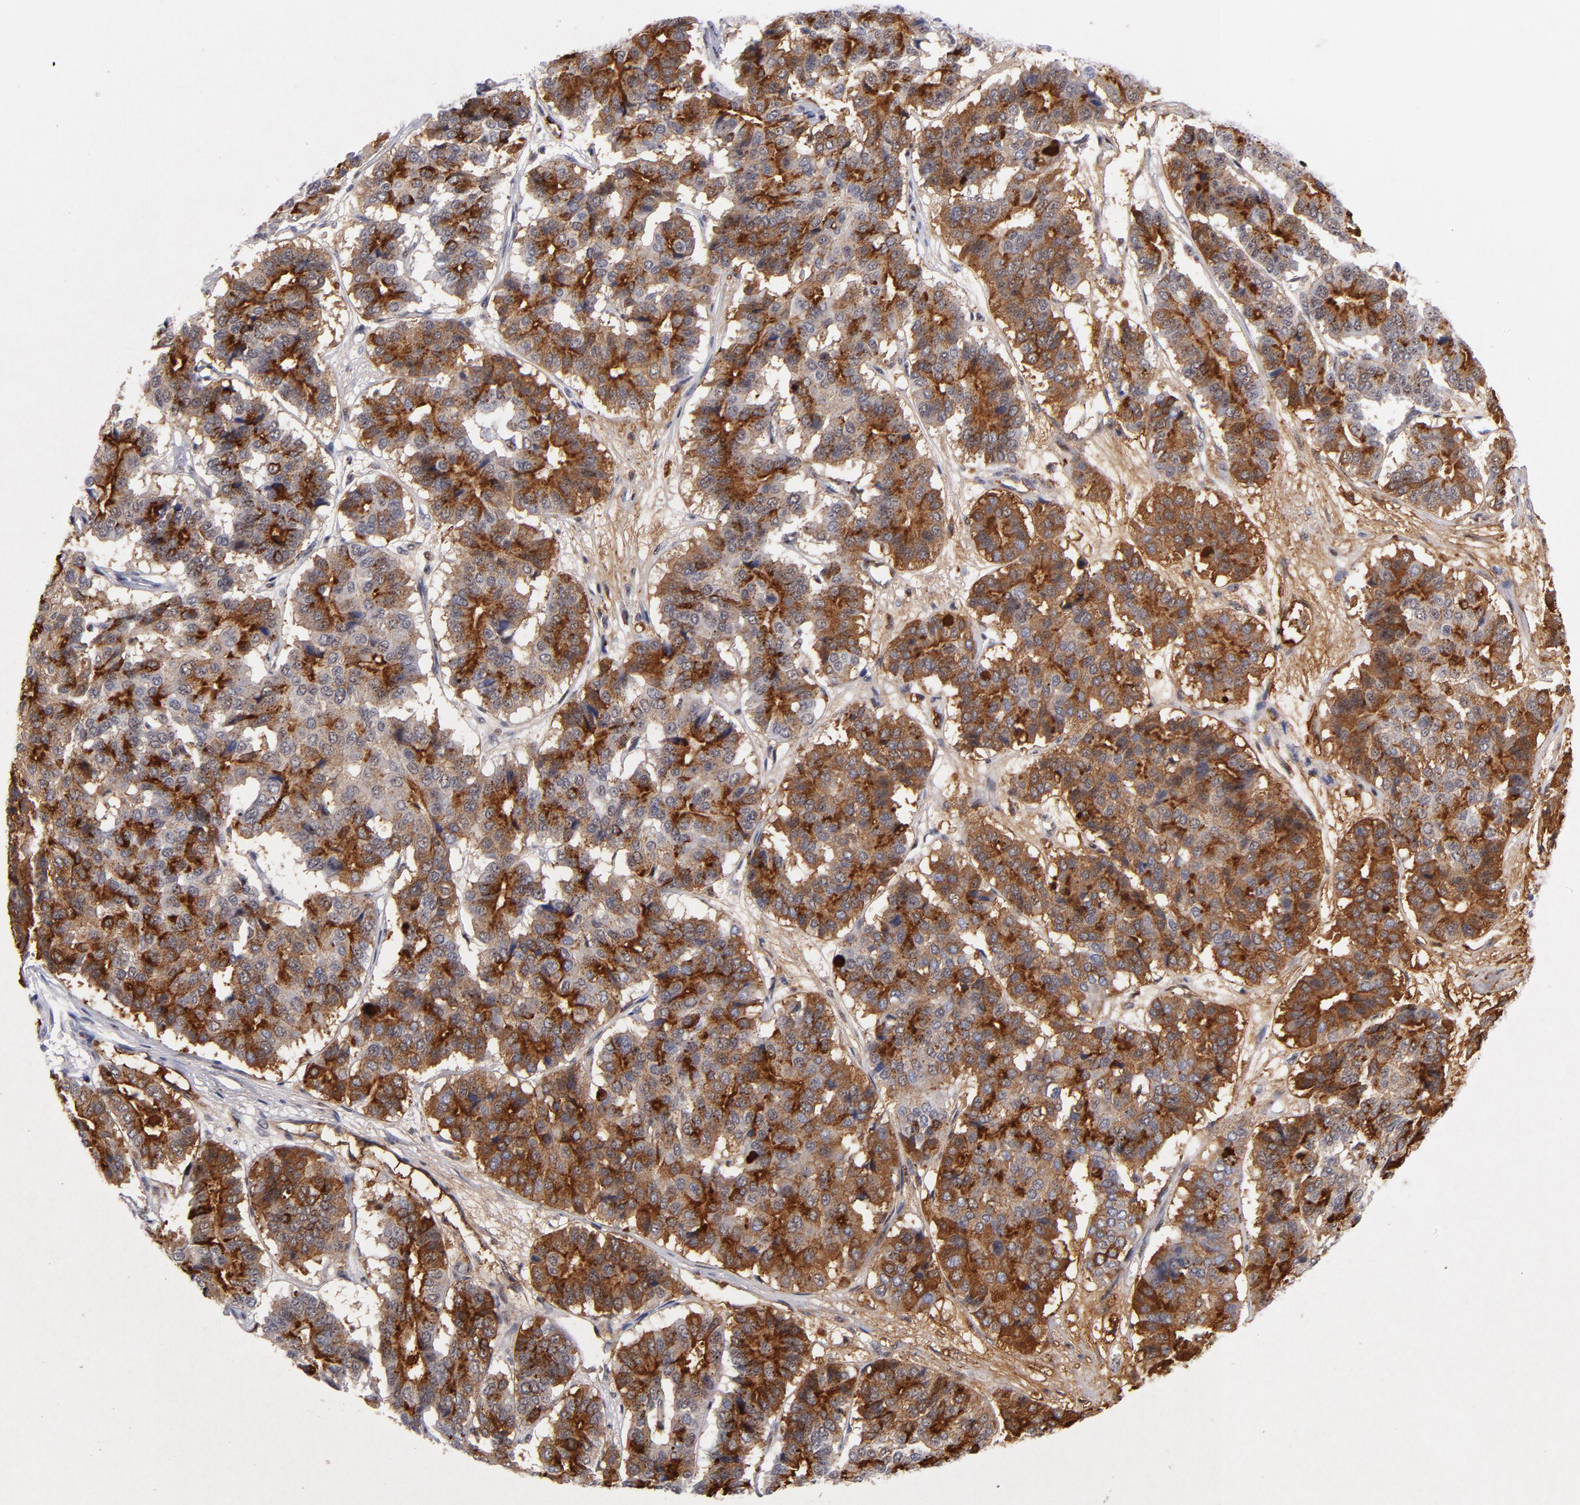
{"staining": {"intensity": "strong", "quantity": ">75%", "location": "cytoplasmic/membranous"}, "tissue": "pancreatic cancer", "cell_type": "Tumor cells", "image_type": "cancer", "snomed": [{"axis": "morphology", "description": "Adenocarcinoma, NOS"}, {"axis": "topography", "description": "Pancreas"}], "caption": "Pancreatic cancer (adenocarcinoma) stained with a protein marker displays strong staining in tumor cells.", "gene": "RAF1", "patient": {"sex": "male", "age": 50}}